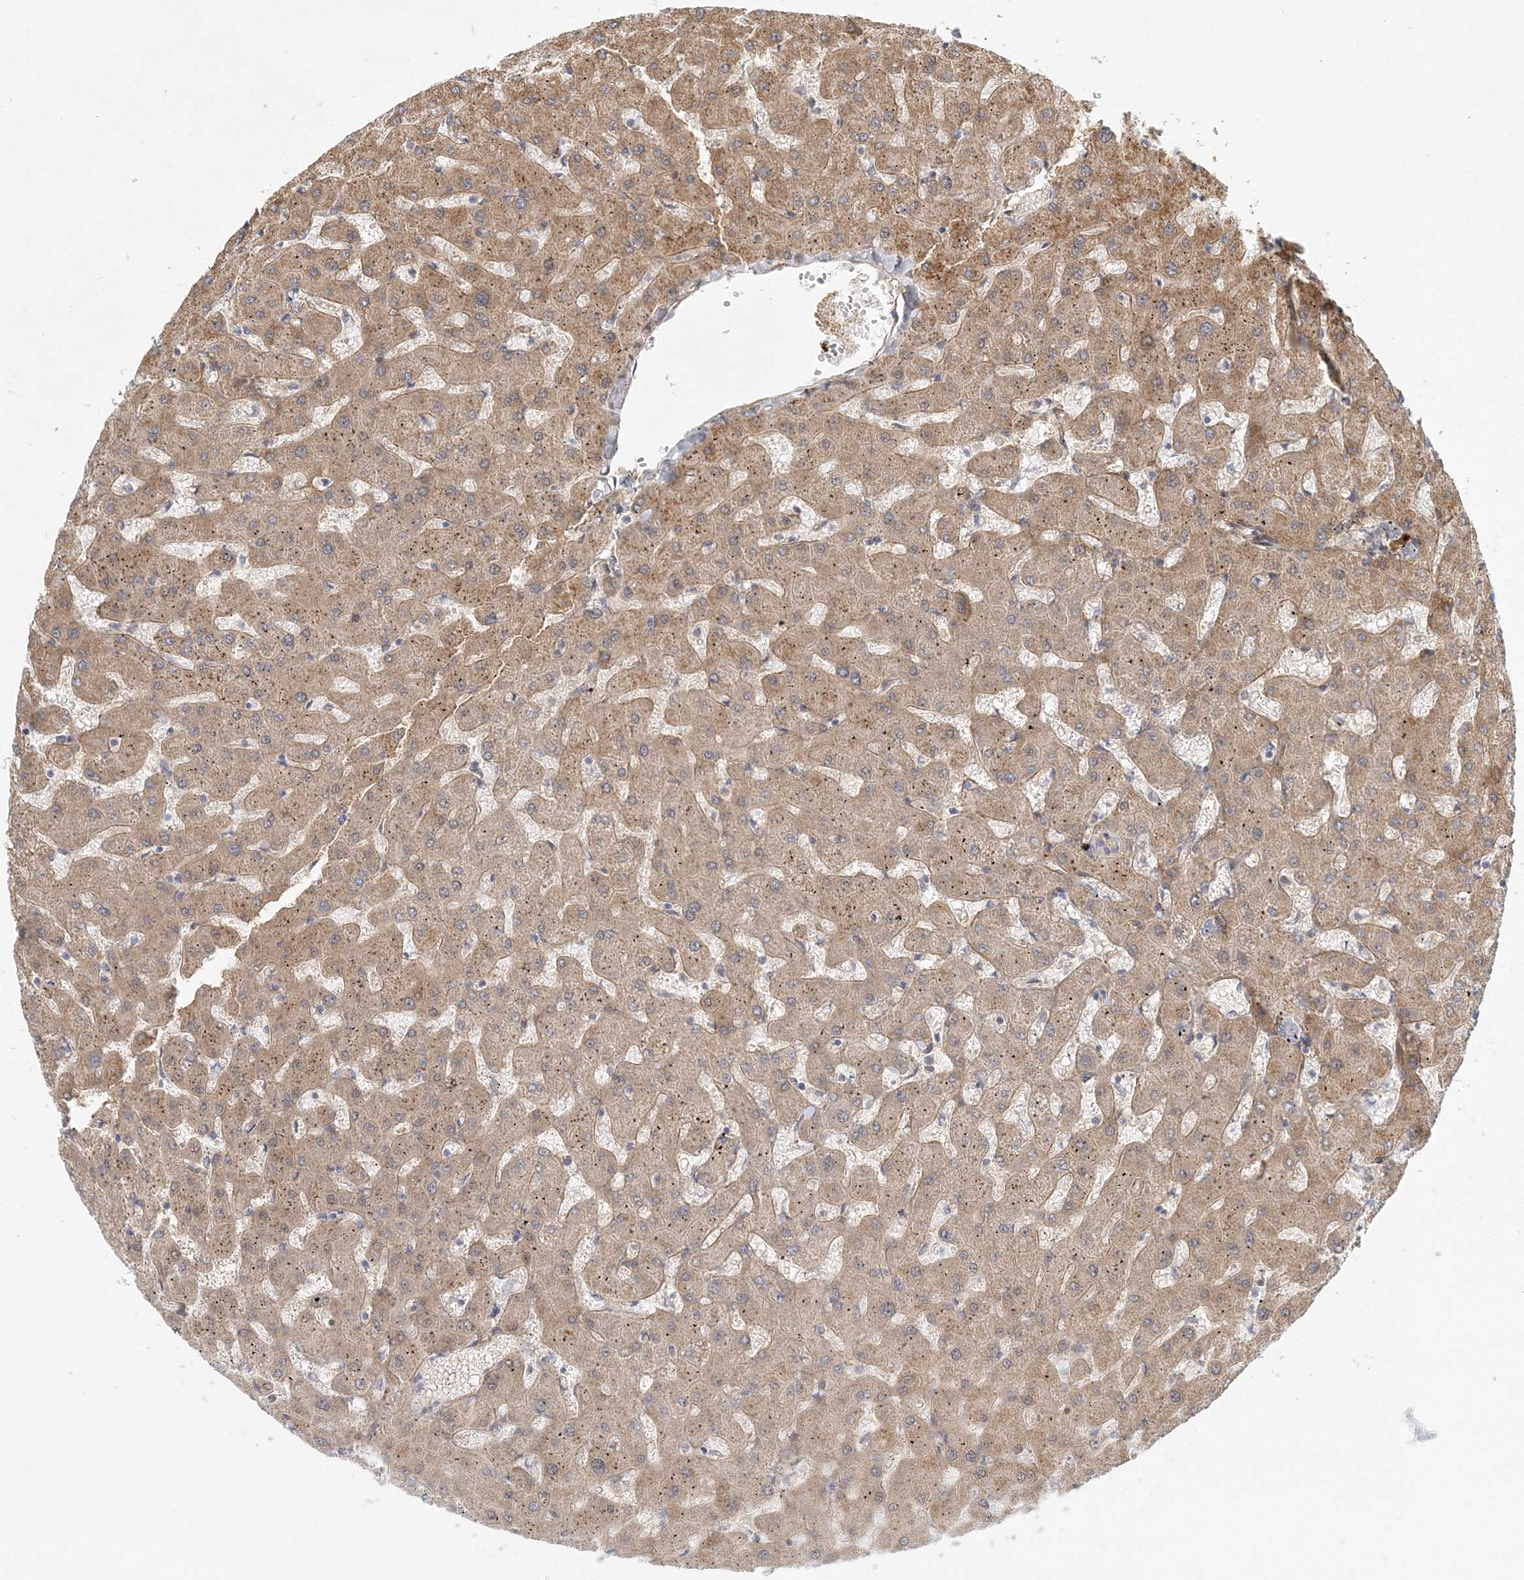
{"staining": {"intensity": "negative", "quantity": "none", "location": "none"}, "tissue": "liver", "cell_type": "Cholangiocytes", "image_type": "normal", "snomed": [{"axis": "morphology", "description": "Normal tissue, NOS"}, {"axis": "topography", "description": "Liver"}], "caption": "An IHC histopathology image of unremarkable liver is shown. There is no staining in cholangiocytes of liver.", "gene": "GMPPA", "patient": {"sex": "female", "age": 63}}